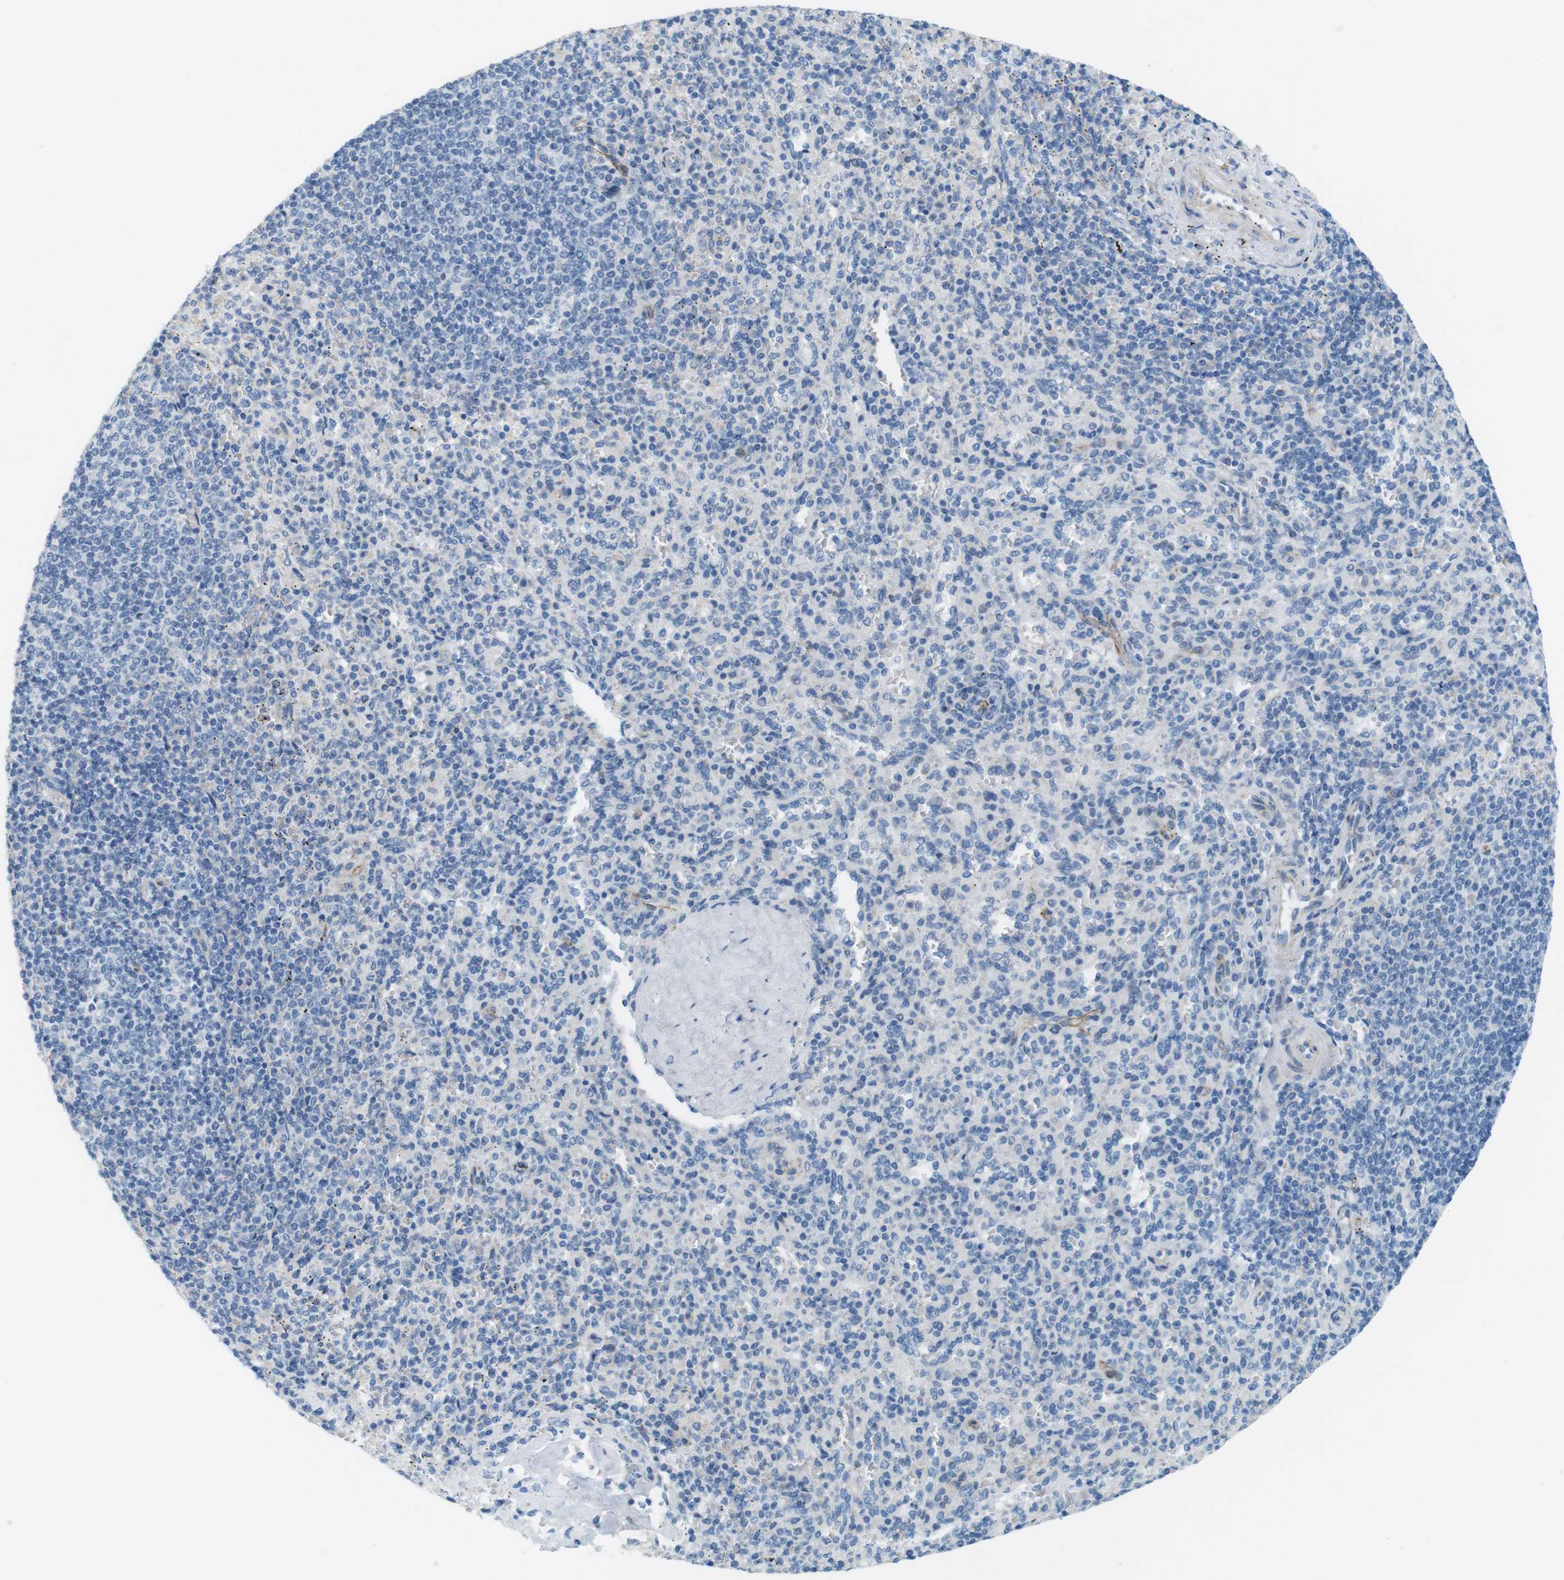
{"staining": {"intensity": "negative", "quantity": "none", "location": "none"}, "tissue": "spleen", "cell_type": "Cells in red pulp", "image_type": "normal", "snomed": [{"axis": "morphology", "description": "Normal tissue, NOS"}, {"axis": "topography", "description": "Spleen"}], "caption": "Immunohistochemistry (IHC) micrograph of normal spleen stained for a protein (brown), which shows no staining in cells in red pulp.", "gene": "MYH9", "patient": {"sex": "male", "age": 36}}